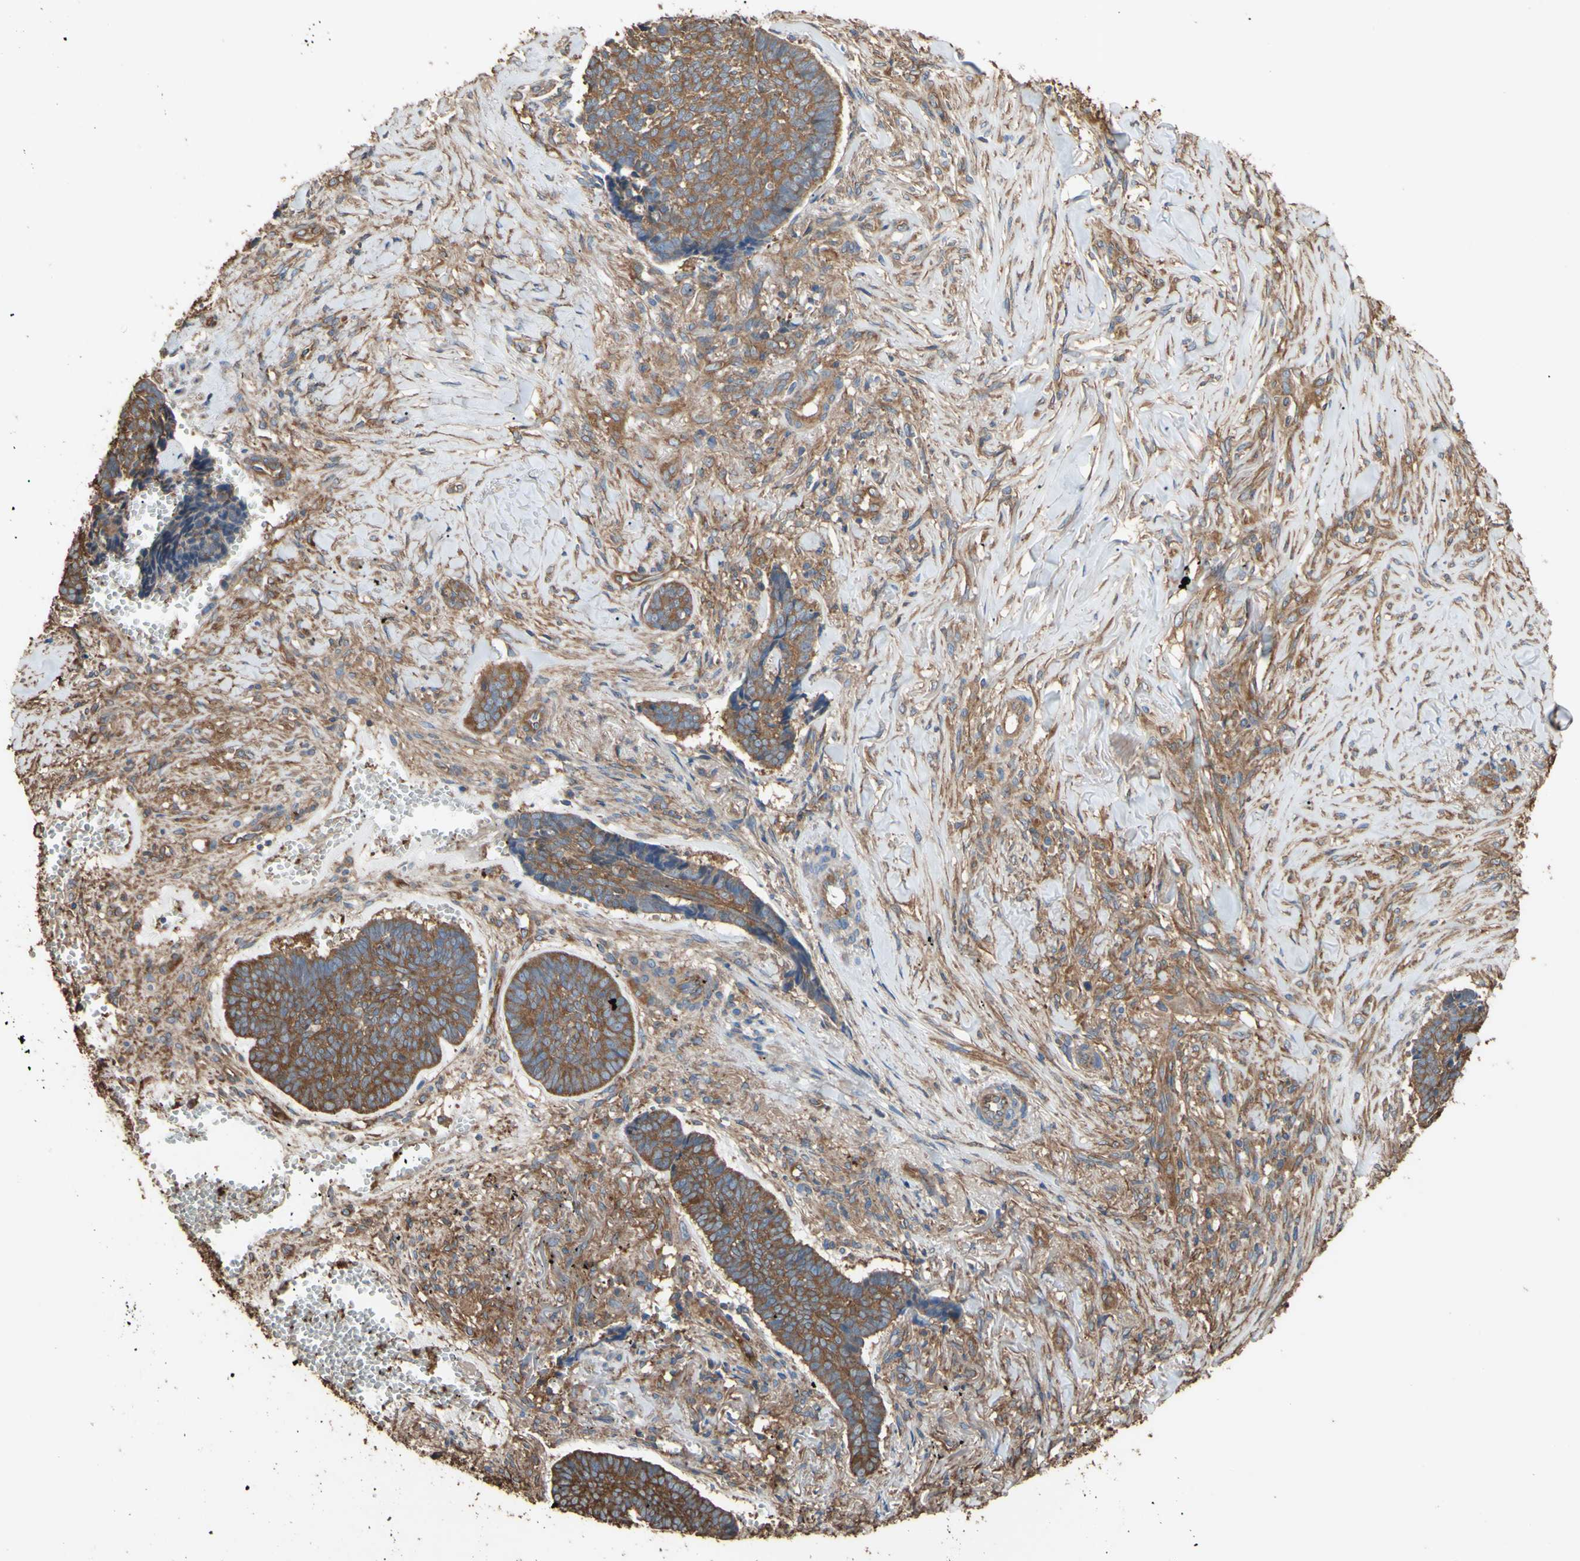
{"staining": {"intensity": "moderate", "quantity": ">75%", "location": "cytoplasmic/membranous"}, "tissue": "skin cancer", "cell_type": "Tumor cells", "image_type": "cancer", "snomed": [{"axis": "morphology", "description": "Basal cell carcinoma"}, {"axis": "topography", "description": "Skin"}], "caption": "Moderate cytoplasmic/membranous positivity for a protein is present in approximately >75% of tumor cells of basal cell carcinoma (skin) using immunohistochemistry.", "gene": "CTTN", "patient": {"sex": "male", "age": 84}}